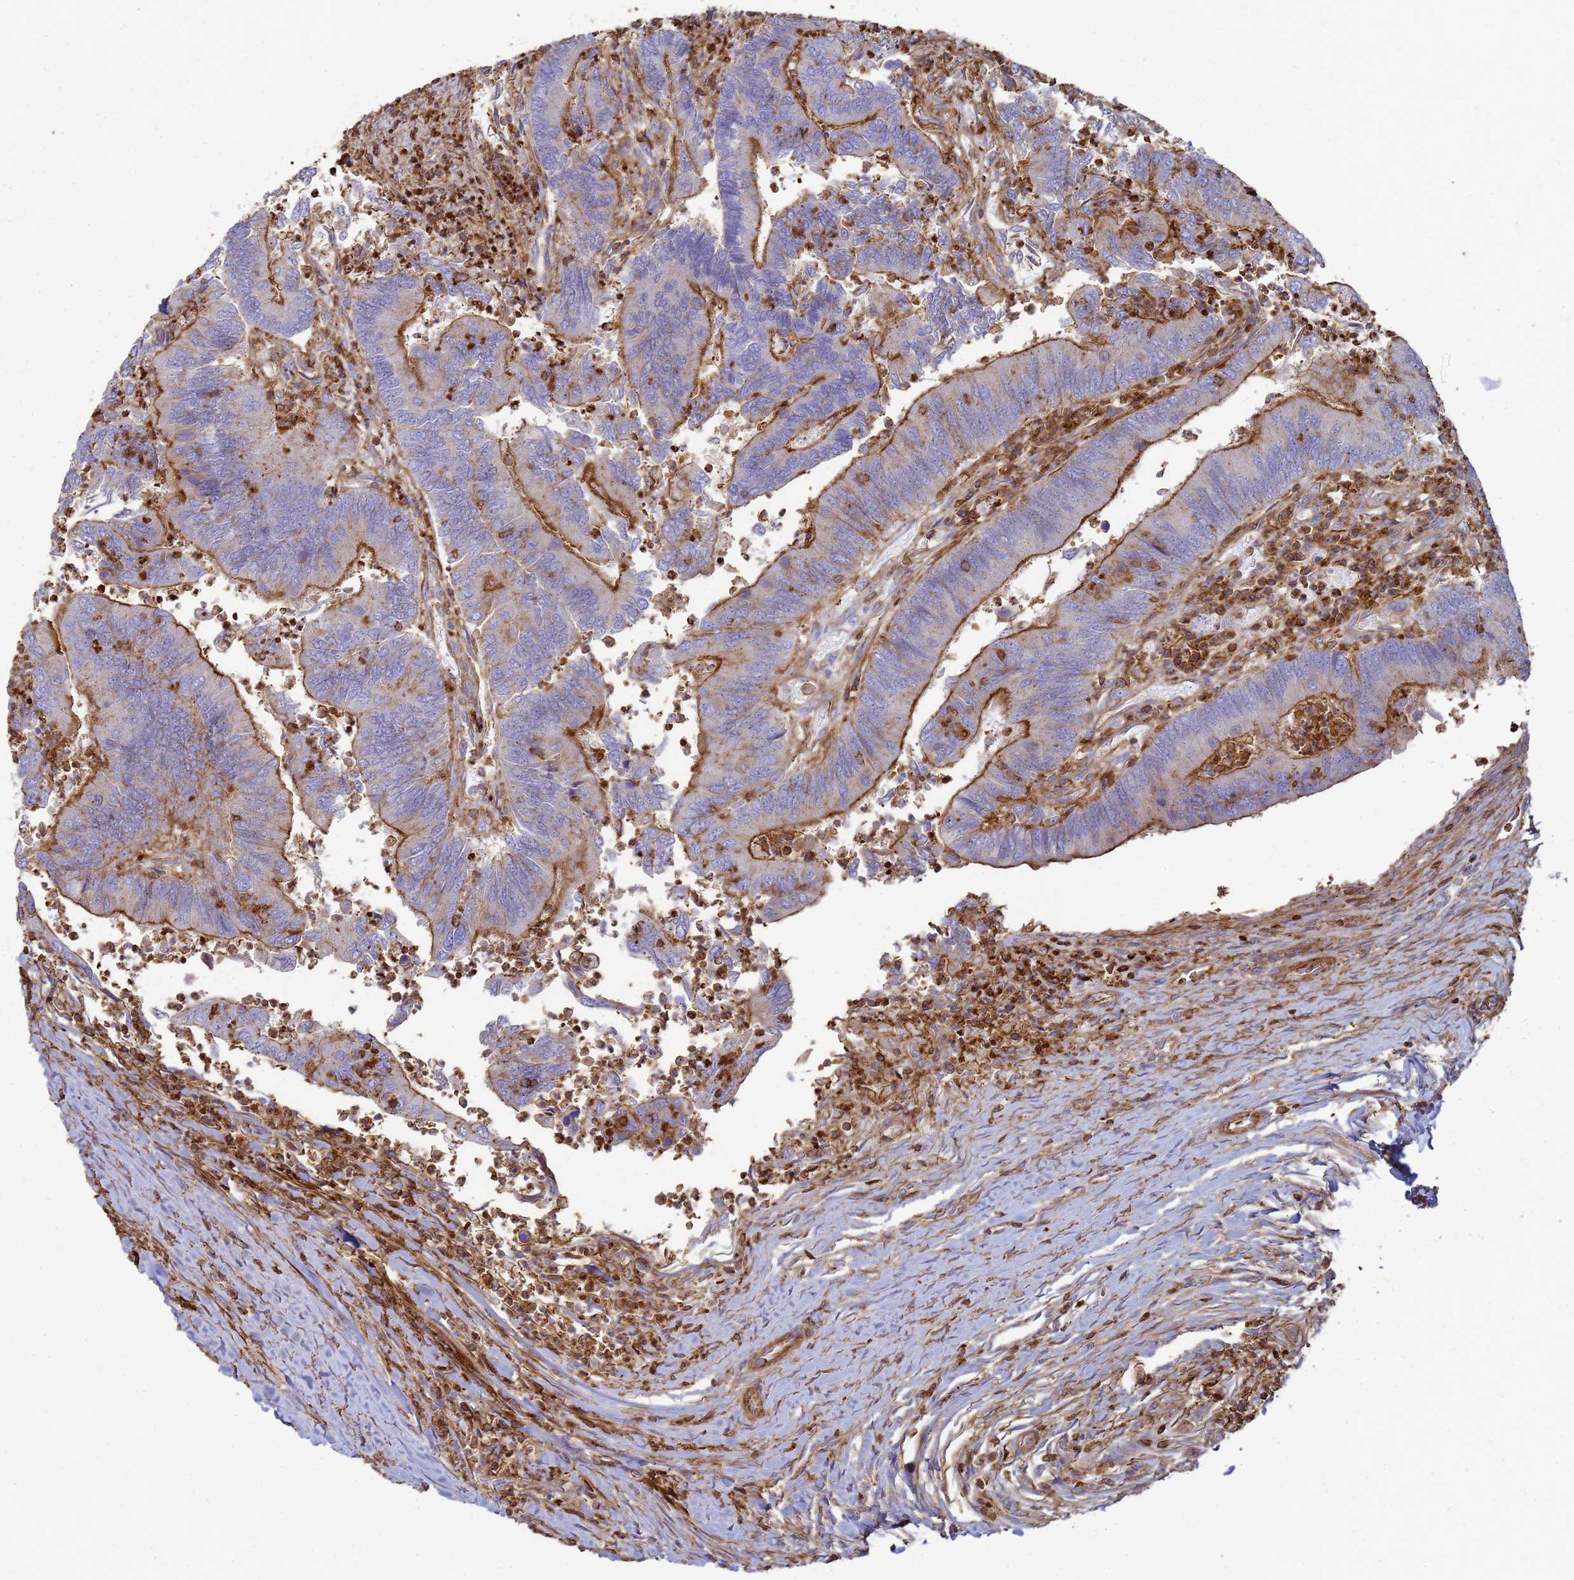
{"staining": {"intensity": "strong", "quantity": ">75%", "location": "cytoplasmic/membranous"}, "tissue": "colorectal cancer", "cell_type": "Tumor cells", "image_type": "cancer", "snomed": [{"axis": "morphology", "description": "Adenocarcinoma, NOS"}, {"axis": "topography", "description": "Colon"}], "caption": "This histopathology image displays immunohistochemistry staining of human colorectal cancer (adenocarcinoma), with high strong cytoplasmic/membranous expression in approximately >75% of tumor cells.", "gene": "ACTB", "patient": {"sex": "female", "age": 67}}